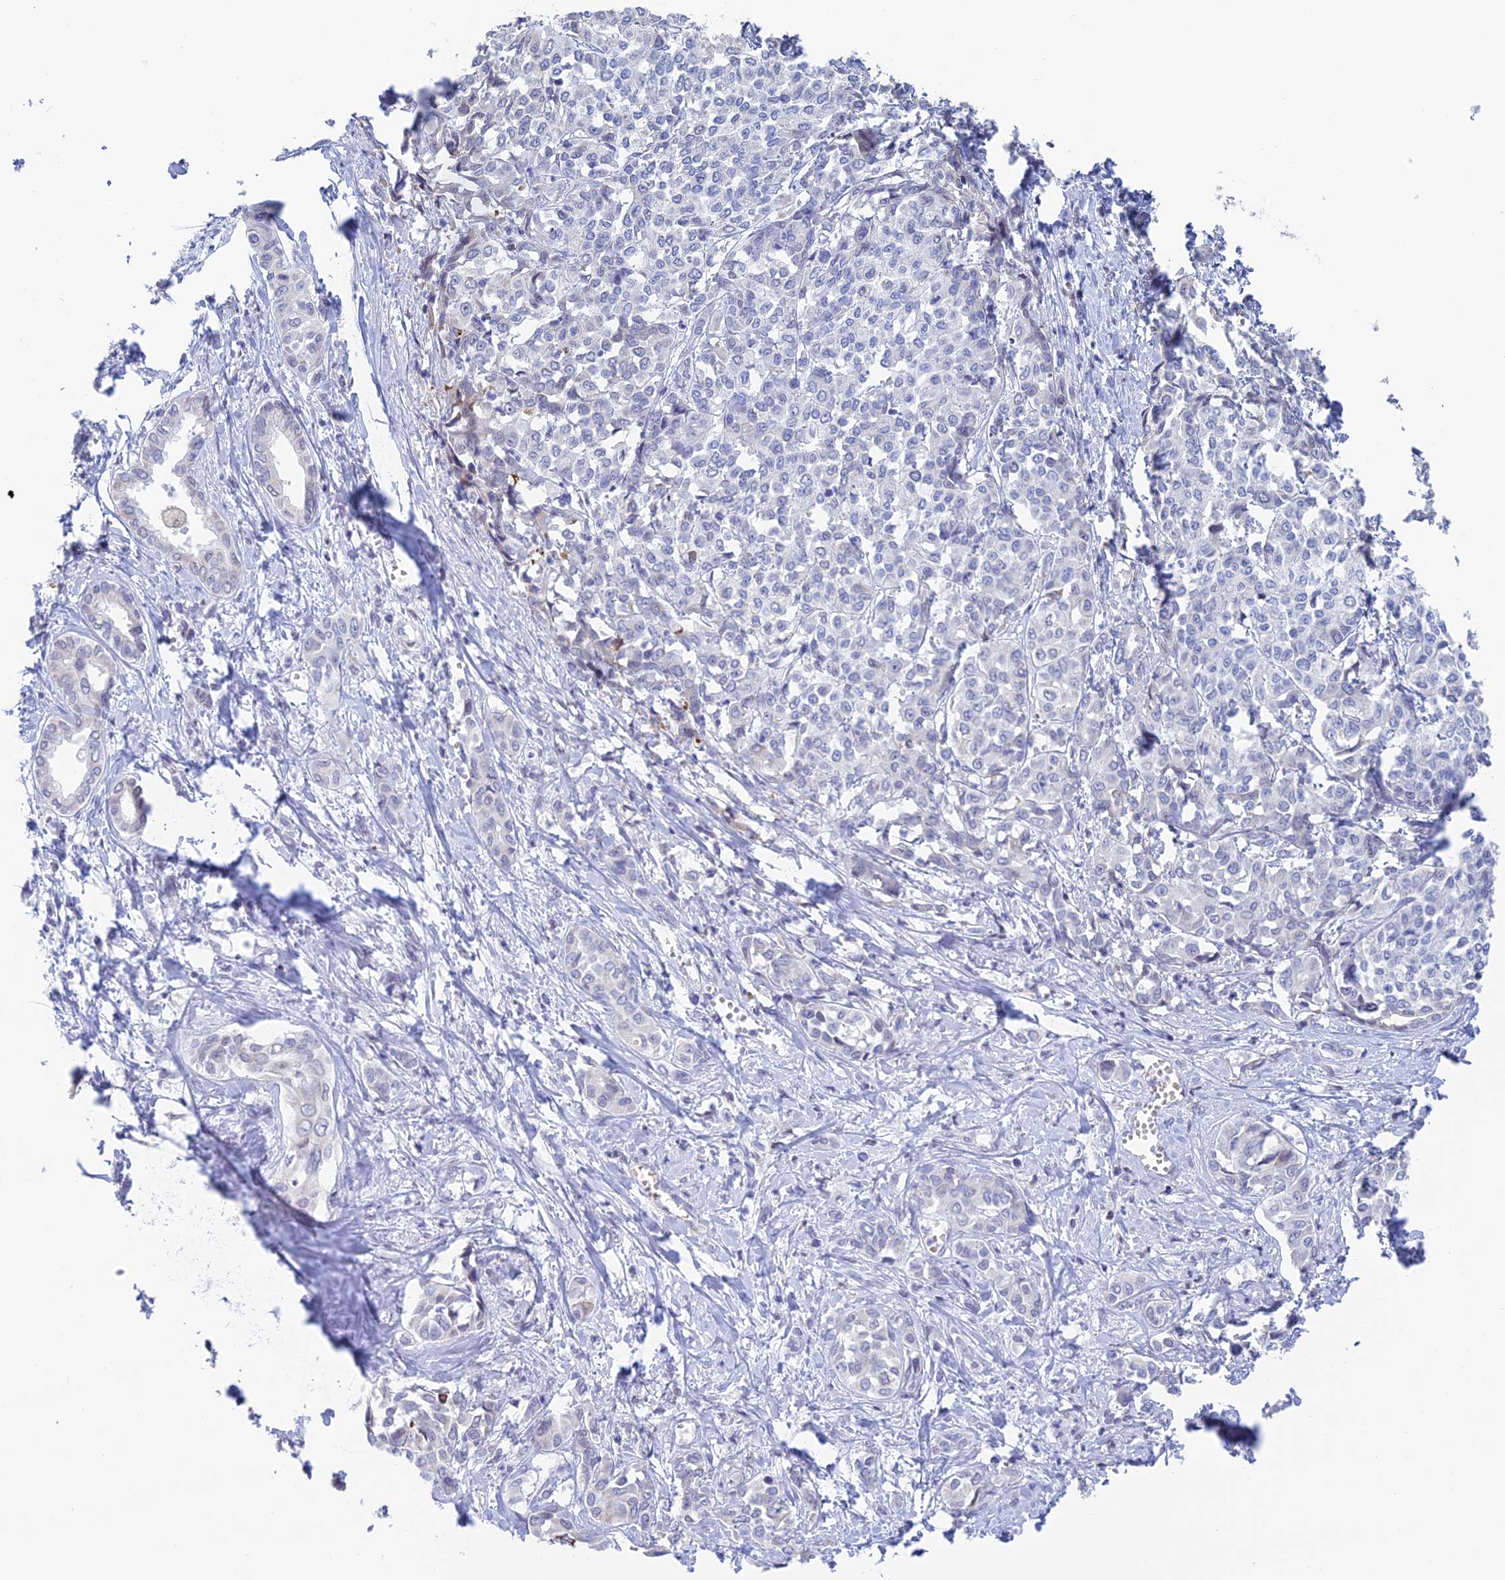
{"staining": {"intensity": "negative", "quantity": "none", "location": "none"}, "tissue": "liver cancer", "cell_type": "Tumor cells", "image_type": "cancer", "snomed": [{"axis": "morphology", "description": "Cholangiocarcinoma"}, {"axis": "topography", "description": "Liver"}], "caption": "Immunohistochemistry image of cholangiocarcinoma (liver) stained for a protein (brown), which reveals no positivity in tumor cells. (Stains: DAB (3,3'-diaminobenzidine) immunohistochemistry (IHC) with hematoxylin counter stain, Microscopy: brightfield microscopy at high magnification).", "gene": "REXO5", "patient": {"sex": "female", "age": 77}}